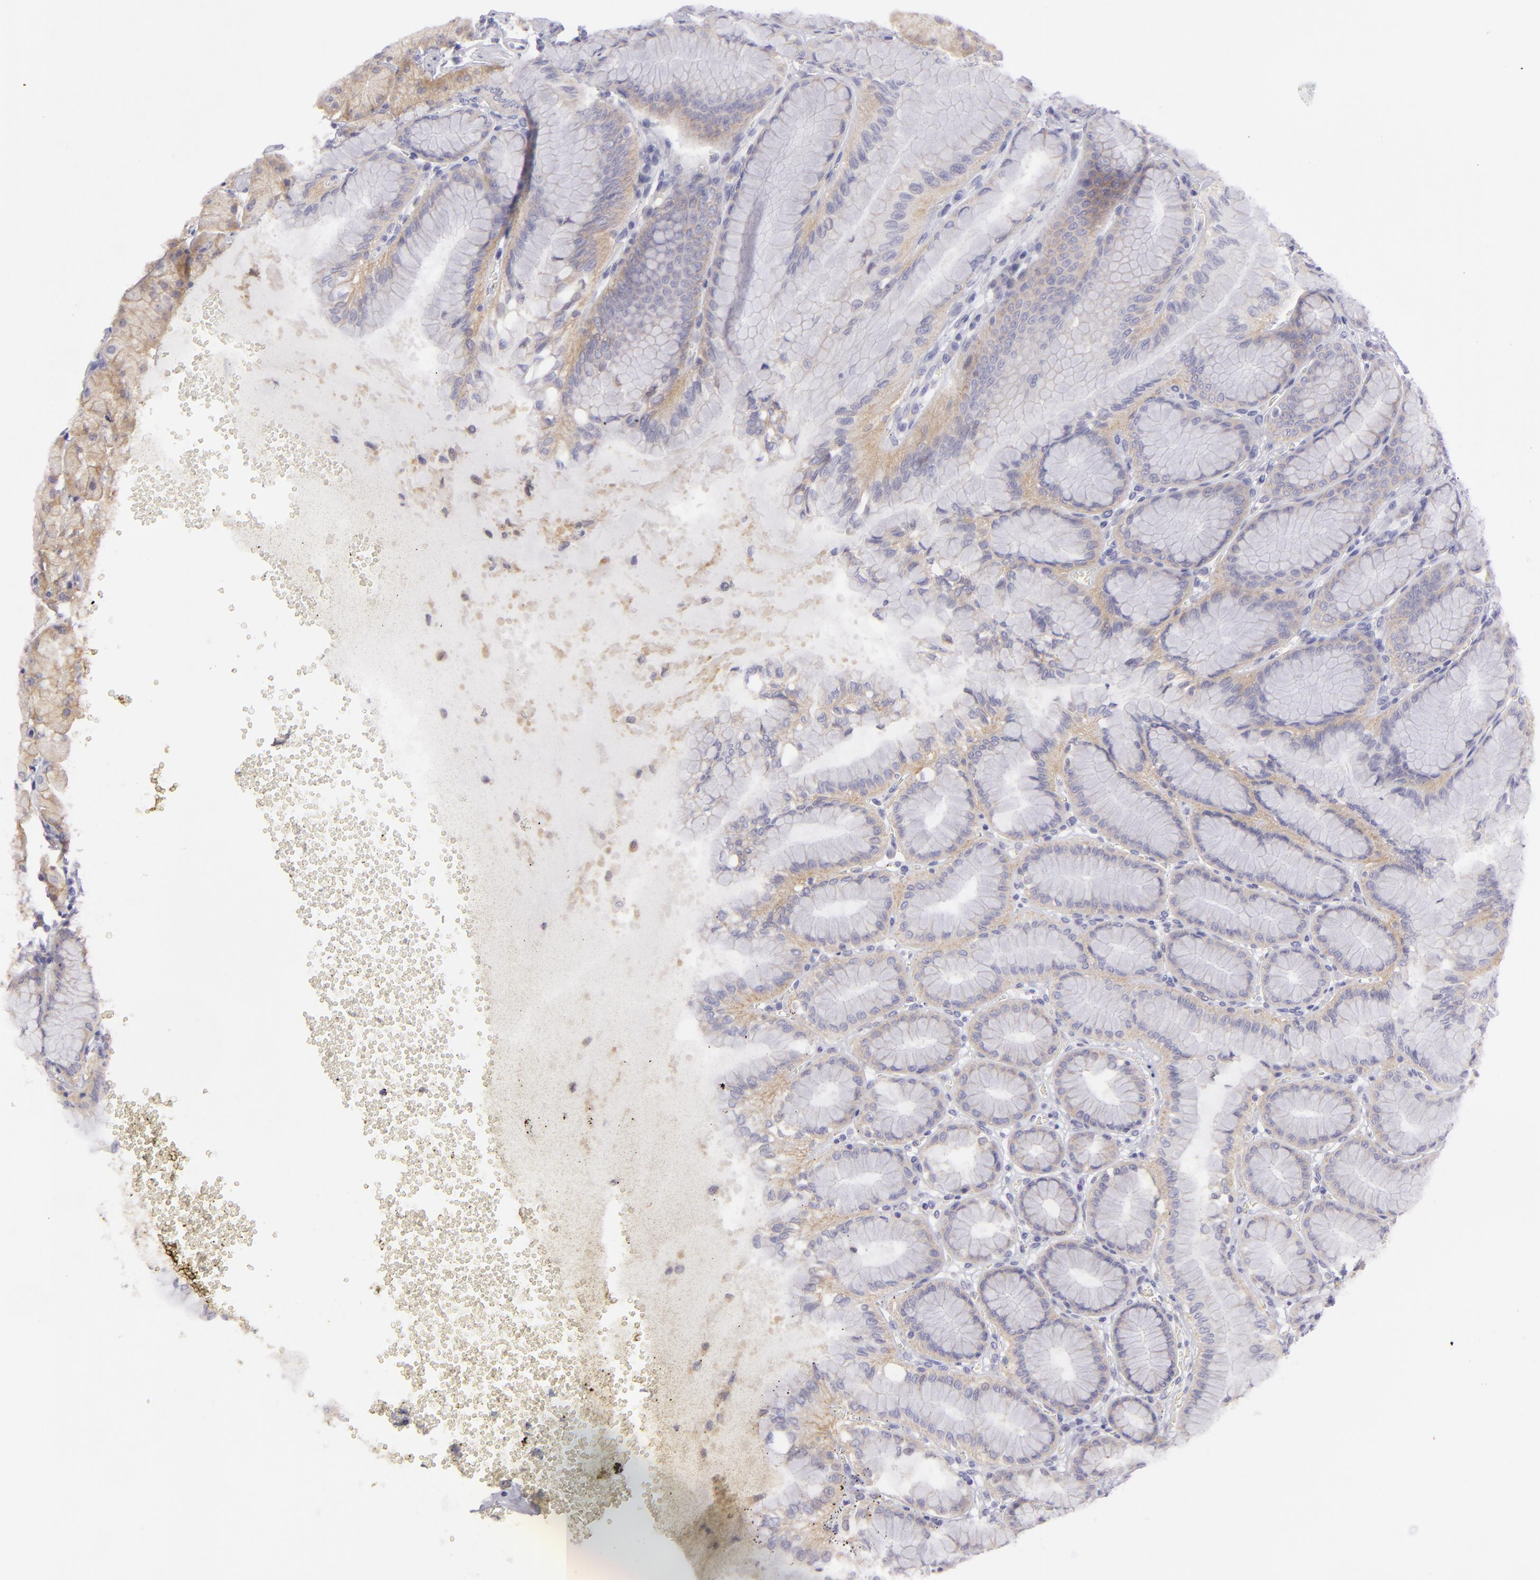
{"staining": {"intensity": "weak", "quantity": ">75%", "location": "cytoplasmic/membranous"}, "tissue": "stomach", "cell_type": "Glandular cells", "image_type": "normal", "snomed": [{"axis": "morphology", "description": "Normal tissue, NOS"}, {"axis": "topography", "description": "Stomach"}, {"axis": "topography", "description": "Stomach, lower"}], "caption": "An IHC photomicrograph of normal tissue is shown. Protein staining in brown shows weak cytoplasmic/membranous positivity in stomach within glandular cells.", "gene": "DLG4", "patient": {"sex": "male", "age": 76}}